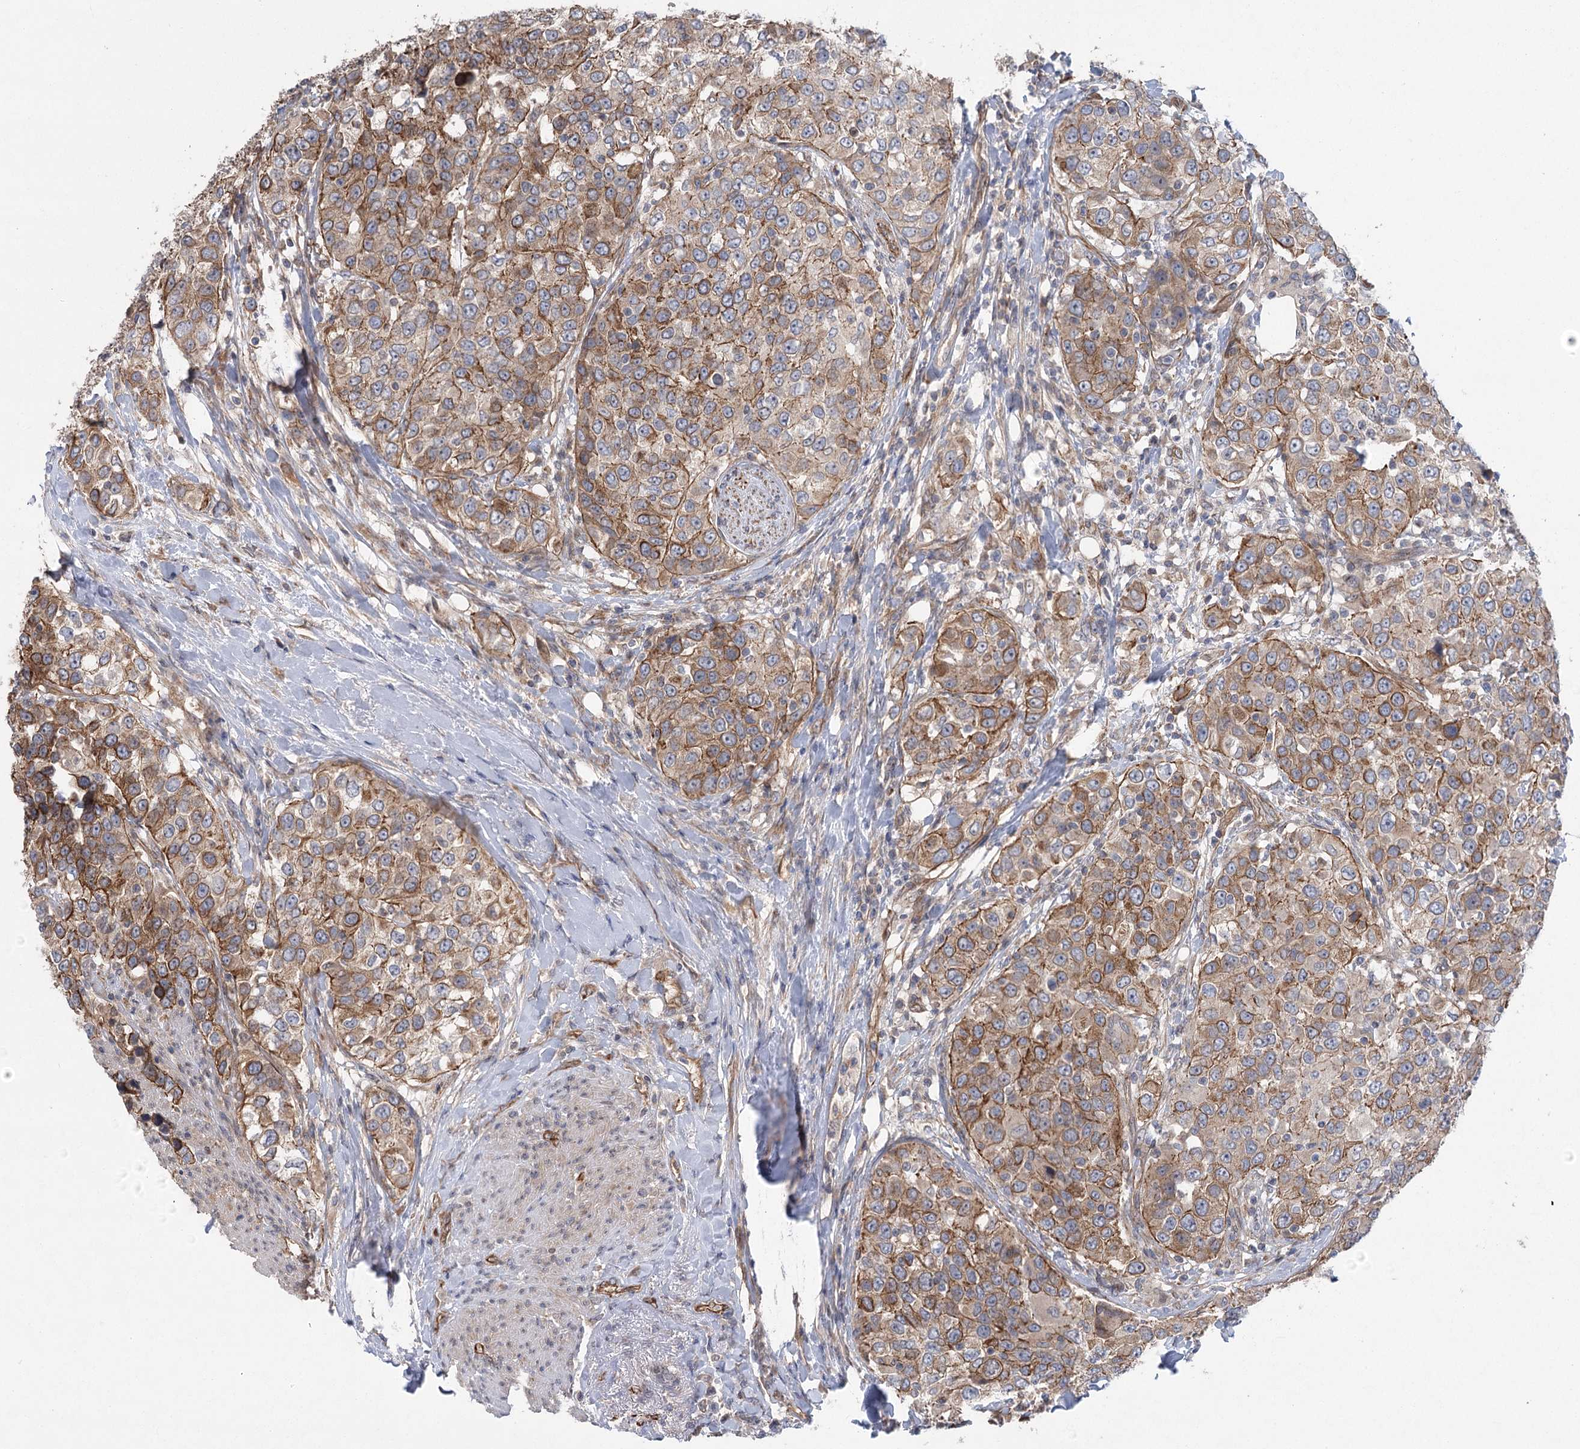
{"staining": {"intensity": "moderate", "quantity": ">75%", "location": "cytoplasmic/membranous"}, "tissue": "urothelial cancer", "cell_type": "Tumor cells", "image_type": "cancer", "snomed": [{"axis": "morphology", "description": "Urothelial carcinoma, High grade"}, {"axis": "topography", "description": "Urinary bladder"}], "caption": "This micrograph demonstrates IHC staining of urothelial cancer, with medium moderate cytoplasmic/membranous staining in approximately >75% of tumor cells.", "gene": "RWDD4", "patient": {"sex": "female", "age": 80}}